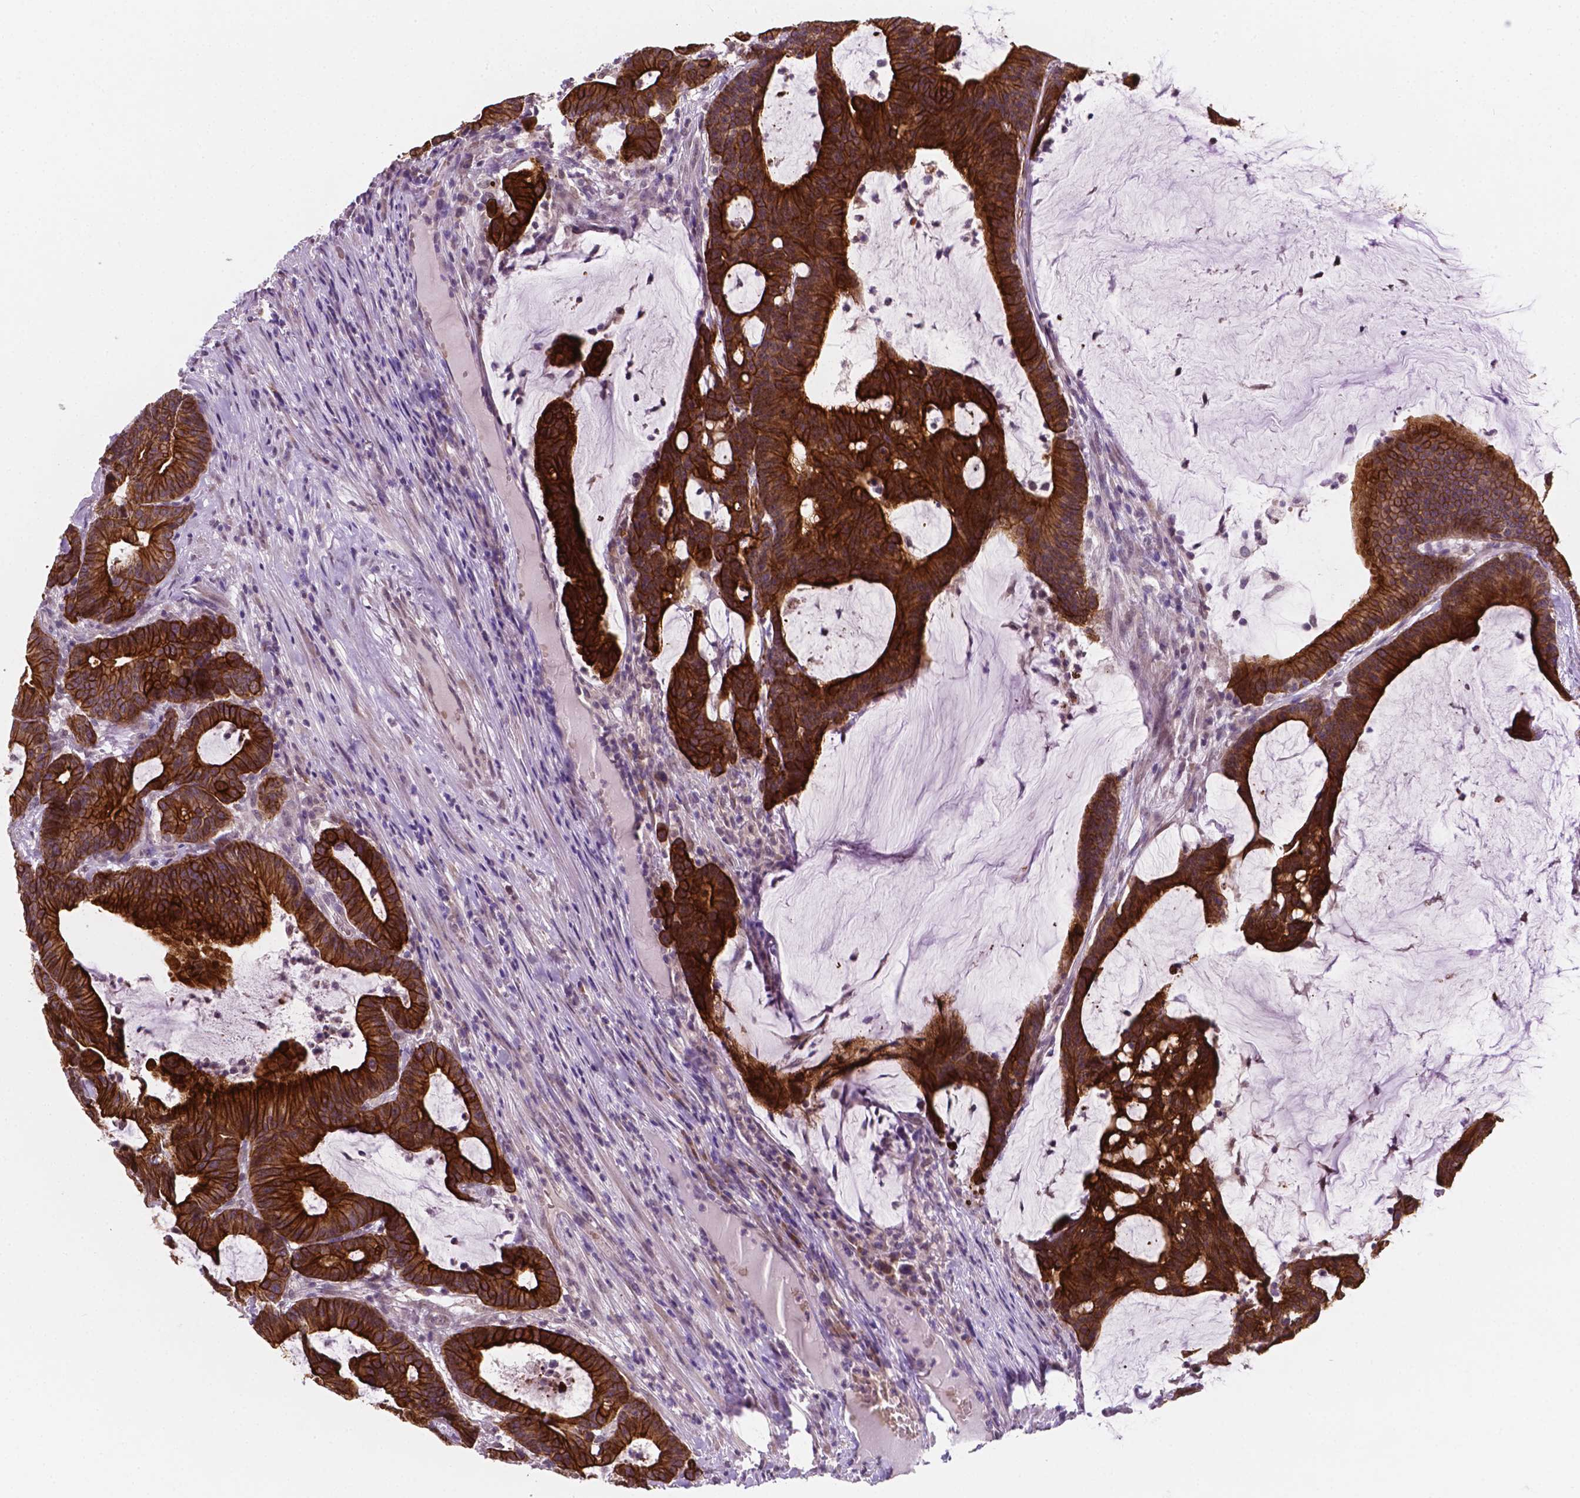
{"staining": {"intensity": "strong", "quantity": ">75%", "location": "cytoplasmic/membranous"}, "tissue": "colorectal cancer", "cell_type": "Tumor cells", "image_type": "cancer", "snomed": [{"axis": "morphology", "description": "Adenocarcinoma, NOS"}, {"axis": "topography", "description": "Colon"}], "caption": "An immunohistochemistry micrograph of tumor tissue is shown. Protein staining in brown highlights strong cytoplasmic/membranous positivity in colorectal adenocarcinoma within tumor cells.", "gene": "SHLD3", "patient": {"sex": "female", "age": 78}}